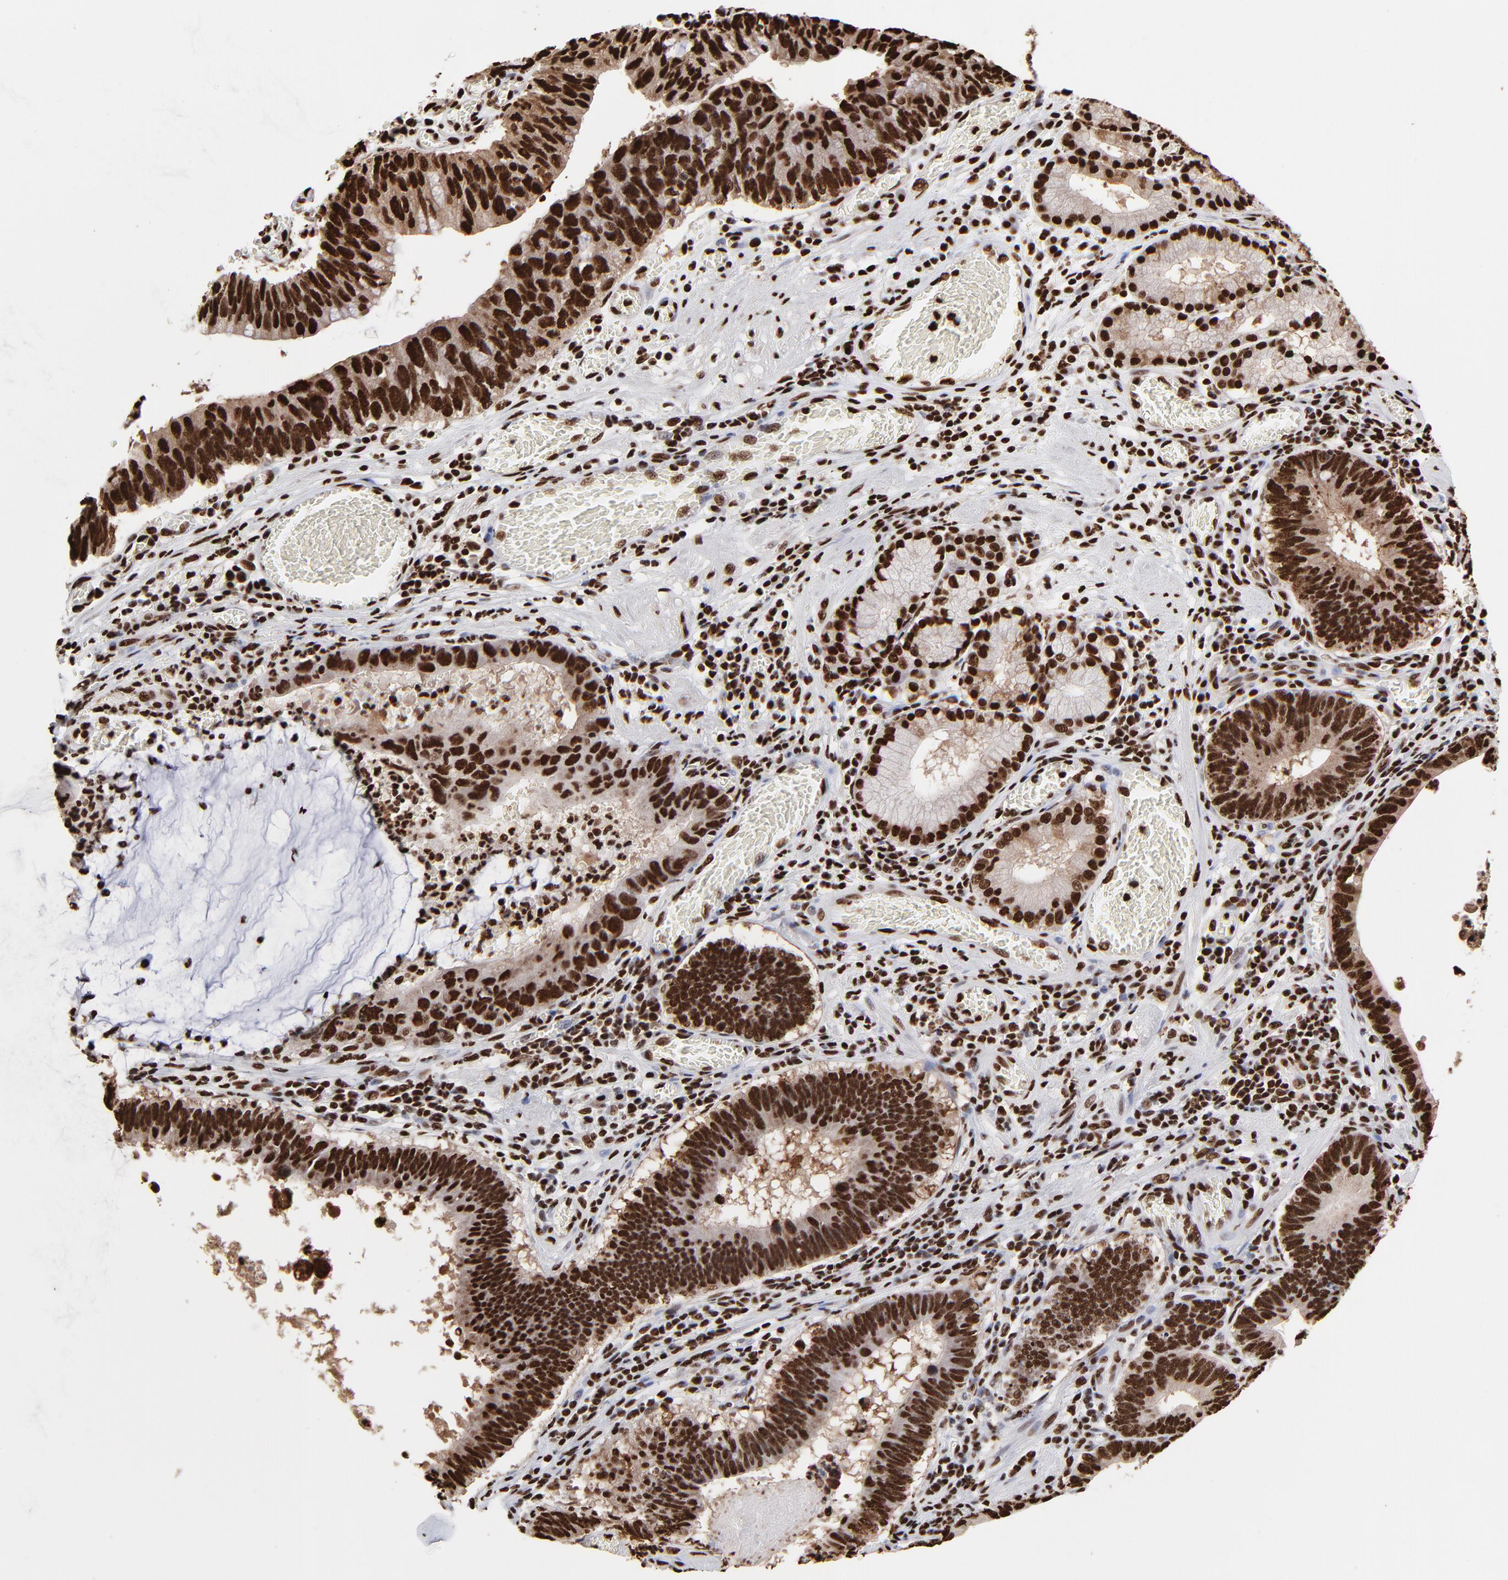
{"staining": {"intensity": "strong", "quantity": ">75%", "location": "nuclear"}, "tissue": "stomach cancer", "cell_type": "Tumor cells", "image_type": "cancer", "snomed": [{"axis": "morphology", "description": "Adenocarcinoma, NOS"}, {"axis": "topography", "description": "Stomach"}, {"axis": "topography", "description": "Gastric cardia"}], "caption": "The immunohistochemical stain highlights strong nuclear positivity in tumor cells of stomach cancer (adenocarcinoma) tissue. The protein of interest is shown in brown color, while the nuclei are stained blue.", "gene": "ZNF544", "patient": {"sex": "male", "age": 59}}